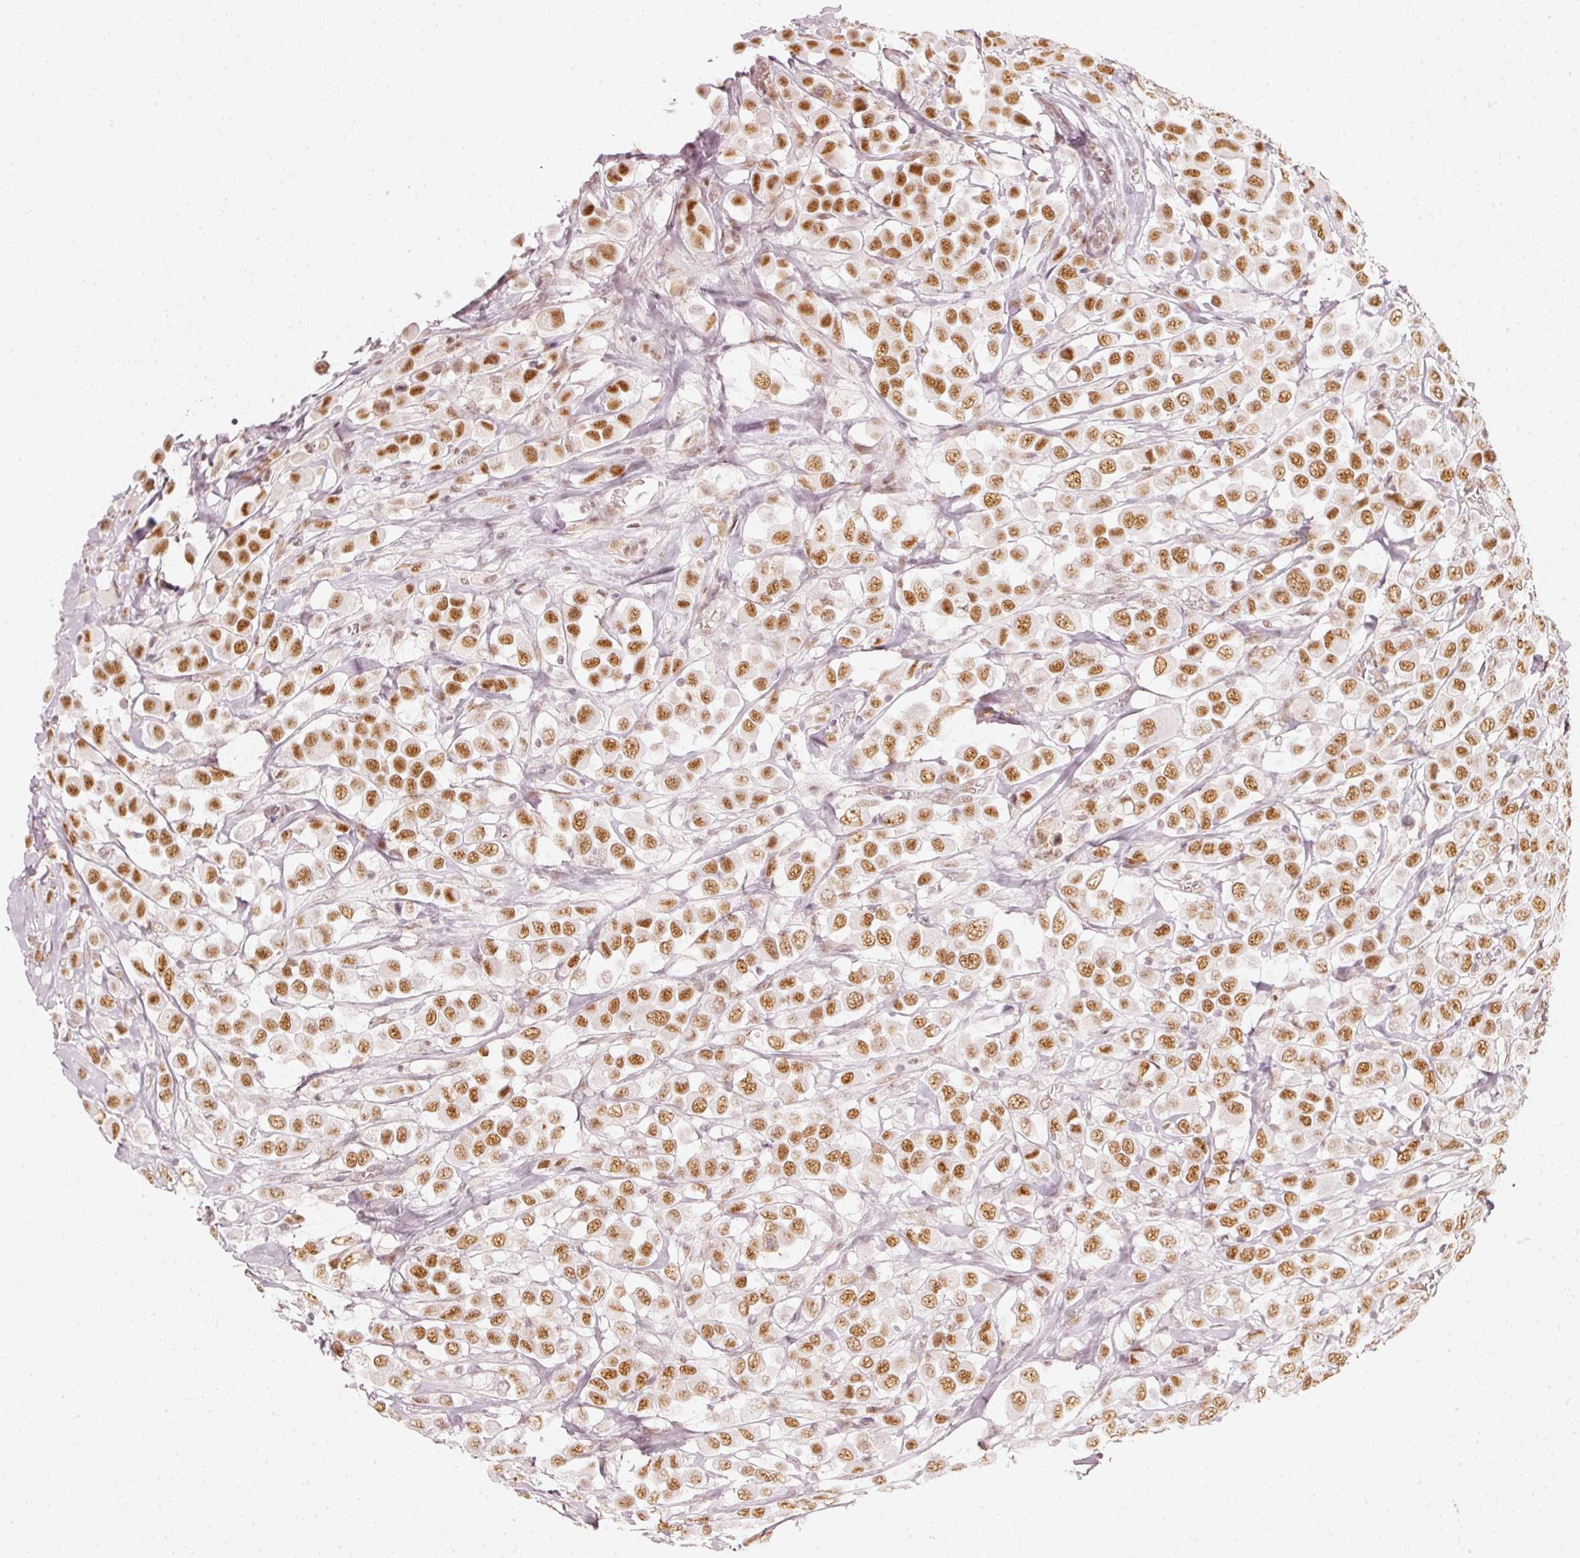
{"staining": {"intensity": "moderate", "quantity": ">75%", "location": "nuclear"}, "tissue": "breast cancer", "cell_type": "Tumor cells", "image_type": "cancer", "snomed": [{"axis": "morphology", "description": "Duct carcinoma"}, {"axis": "topography", "description": "Breast"}], "caption": "Immunohistochemistry (DAB (3,3'-diaminobenzidine)) staining of infiltrating ductal carcinoma (breast) displays moderate nuclear protein staining in approximately >75% of tumor cells. The protein is shown in brown color, while the nuclei are stained blue.", "gene": "PPP1R10", "patient": {"sex": "female", "age": 61}}